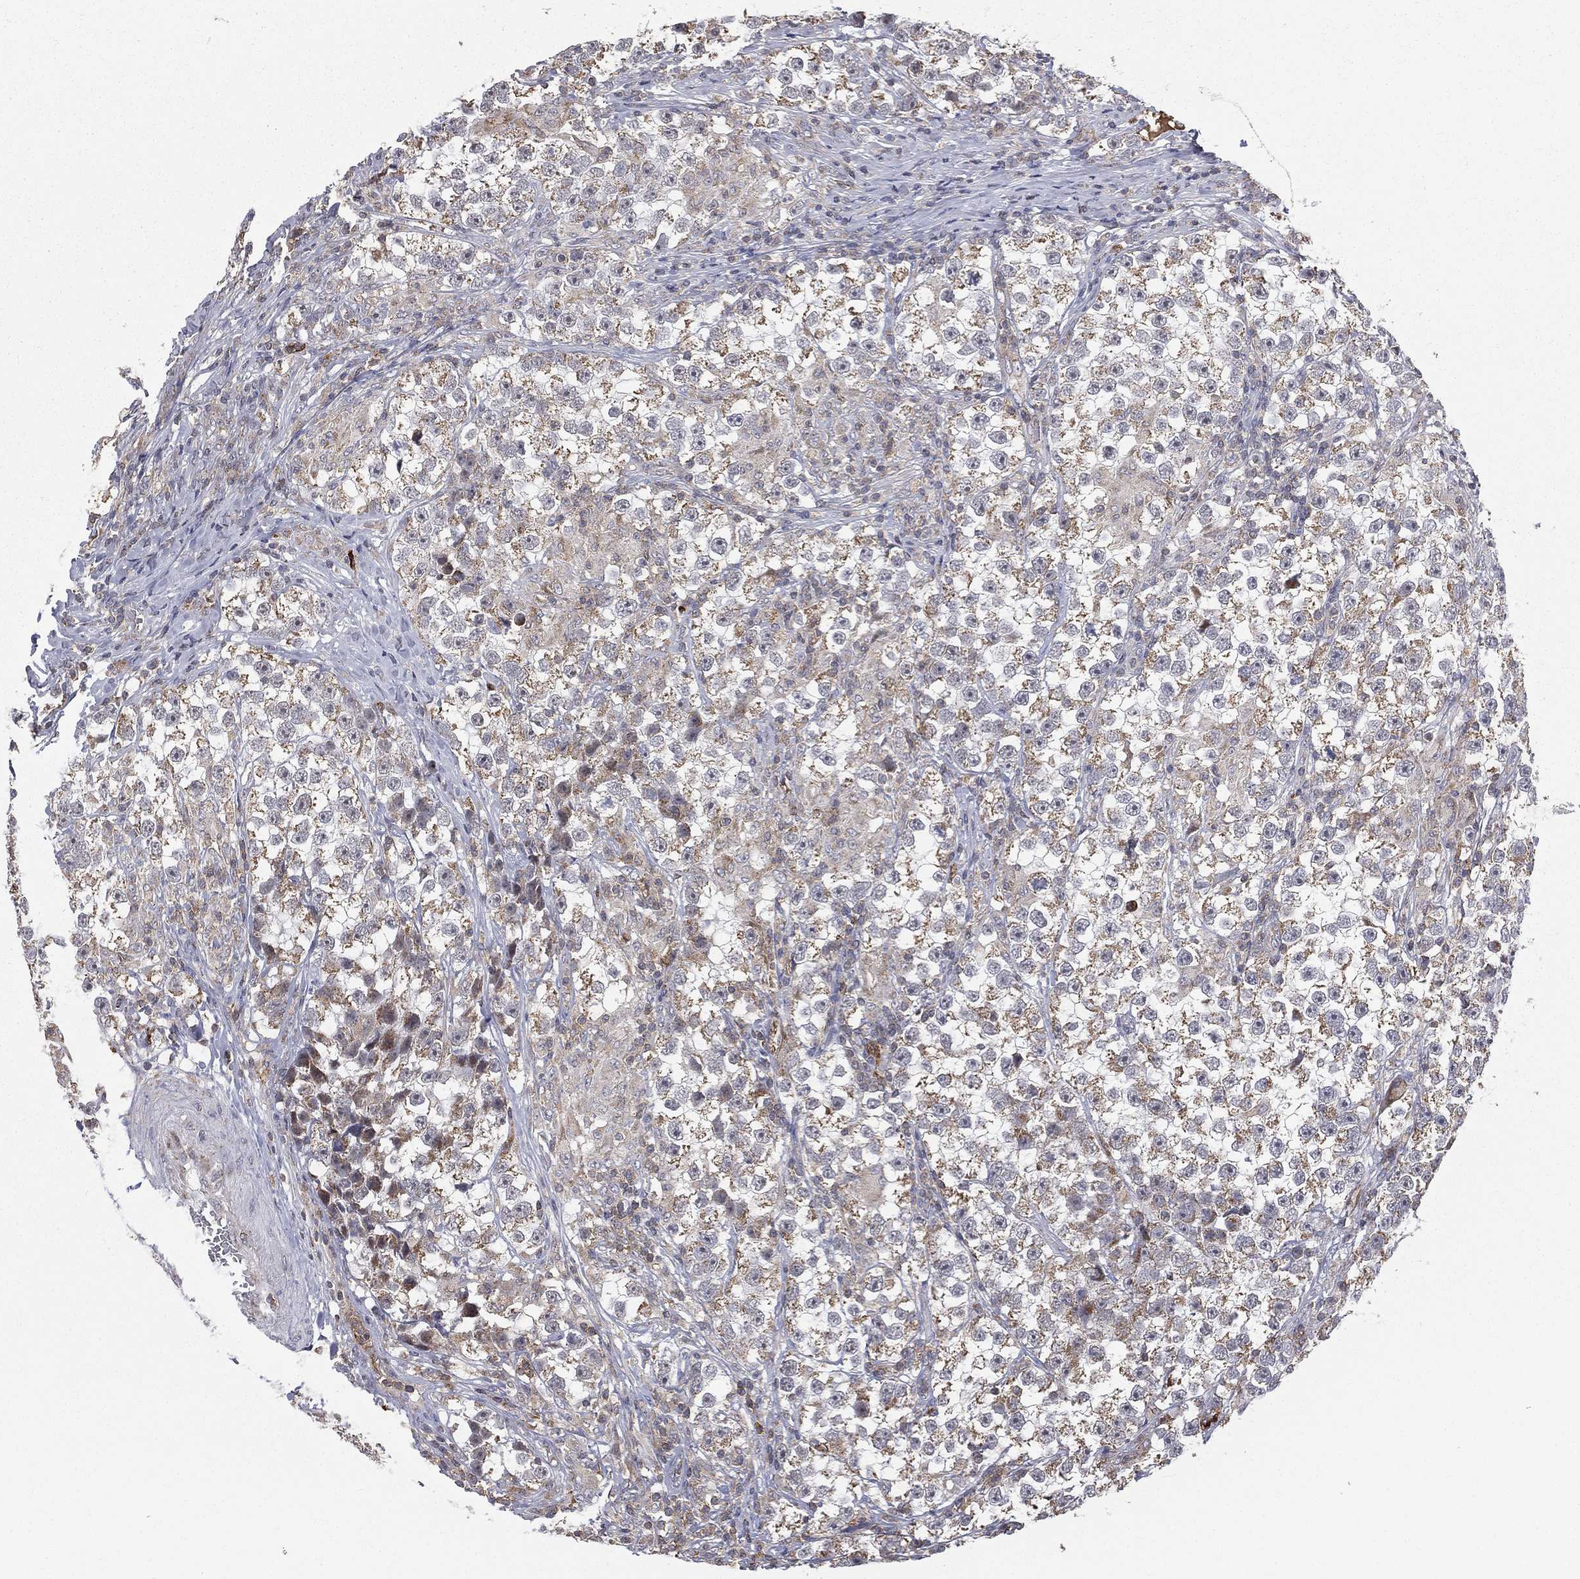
{"staining": {"intensity": "moderate", "quantity": "25%-75%", "location": "cytoplasmic/membranous"}, "tissue": "testis cancer", "cell_type": "Tumor cells", "image_type": "cancer", "snomed": [{"axis": "morphology", "description": "Seminoma, NOS"}, {"axis": "topography", "description": "Testis"}], "caption": "This photomicrograph displays immunohistochemistry (IHC) staining of seminoma (testis), with medium moderate cytoplasmic/membranous staining in about 25%-75% of tumor cells.", "gene": "RIN3", "patient": {"sex": "male", "age": 46}}